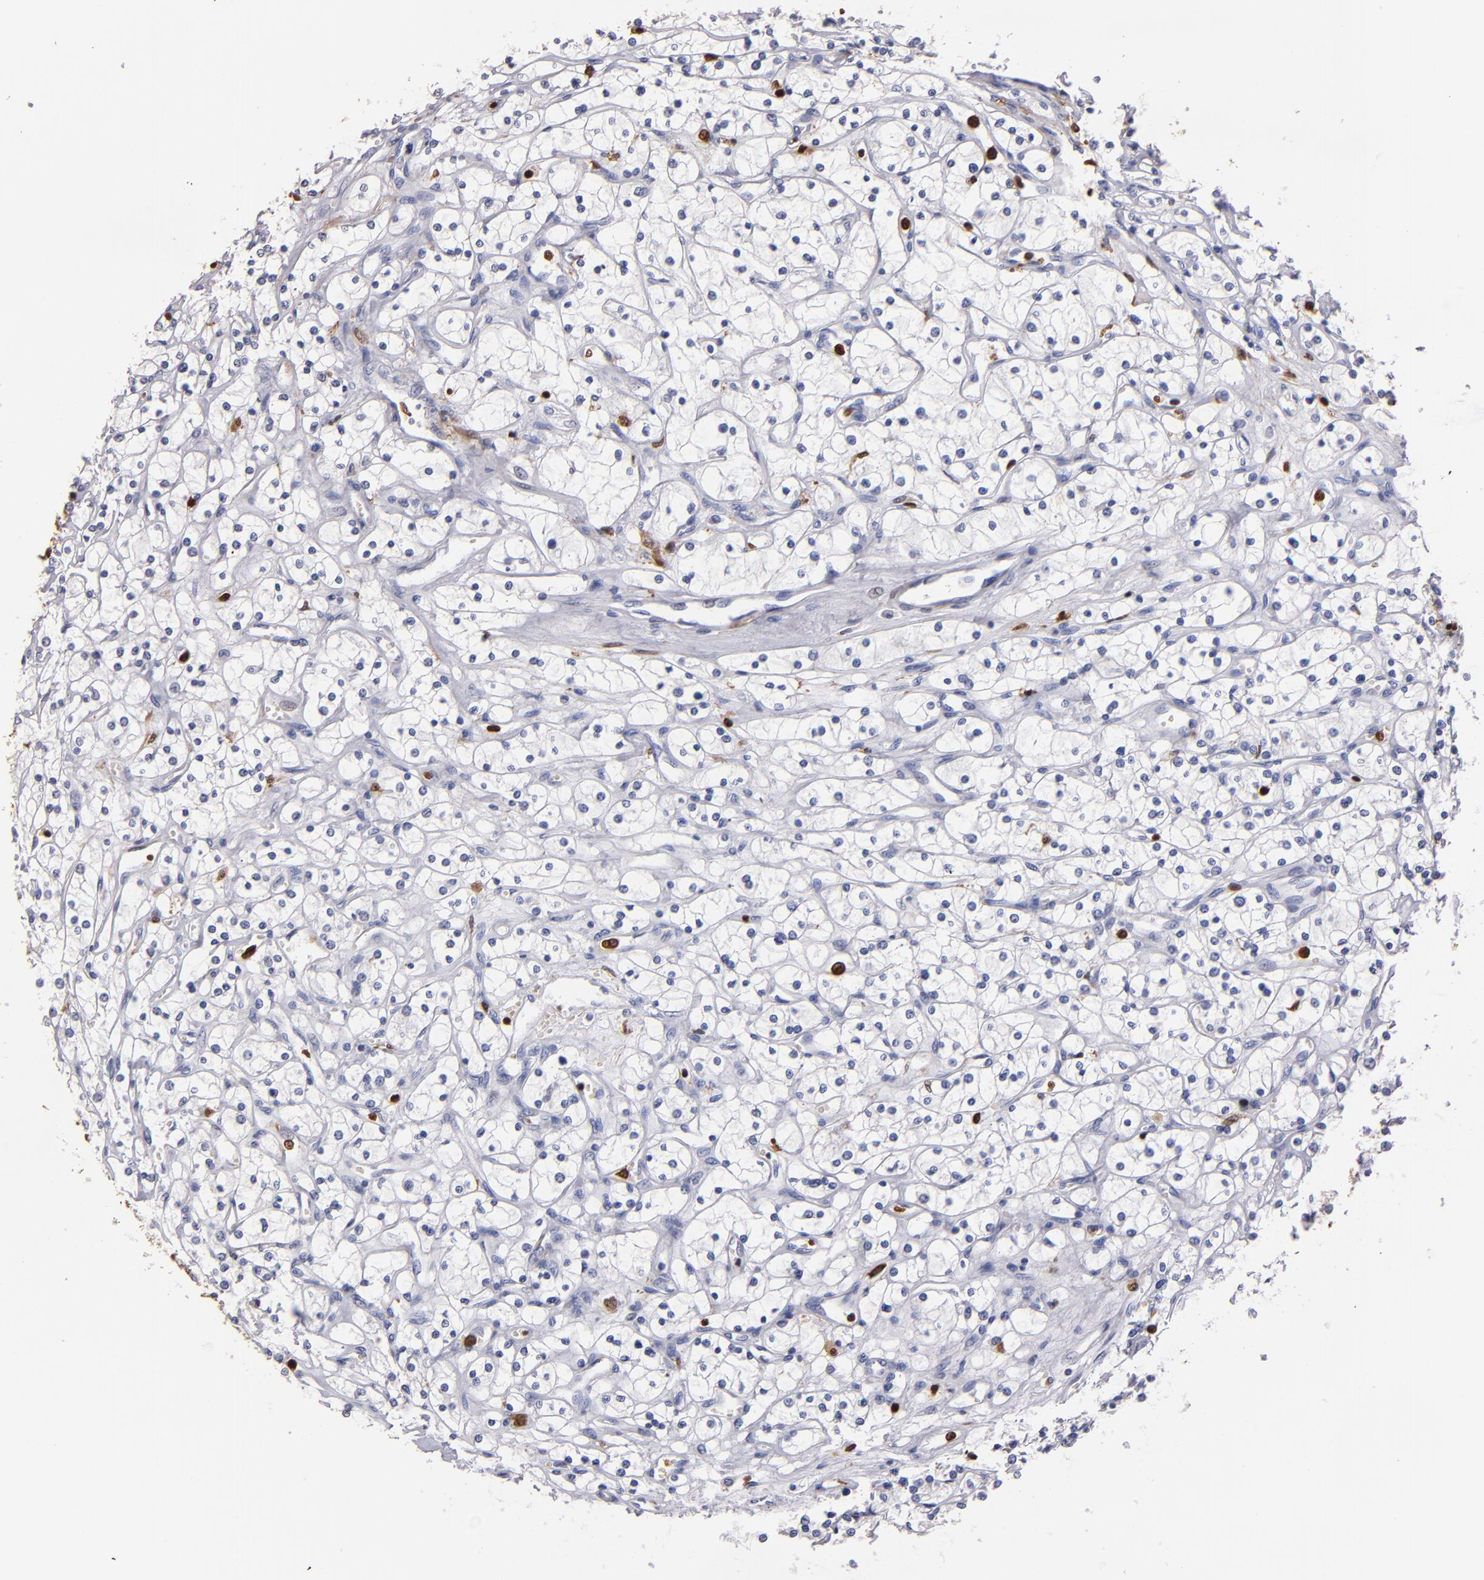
{"staining": {"intensity": "negative", "quantity": "none", "location": "none"}, "tissue": "renal cancer", "cell_type": "Tumor cells", "image_type": "cancer", "snomed": [{"axis": "morphology", "description": "Adenocarcinoma, NOS"}, {"axis": "topography", "description": "Kidney"}], "caption": "Adenocarcinoma (renal) stained for a protein using immunohistochemistry demonstrates no staining tumor cells.", "gene": "S100A4", "patient": {"sex": "male", "age": 61}}